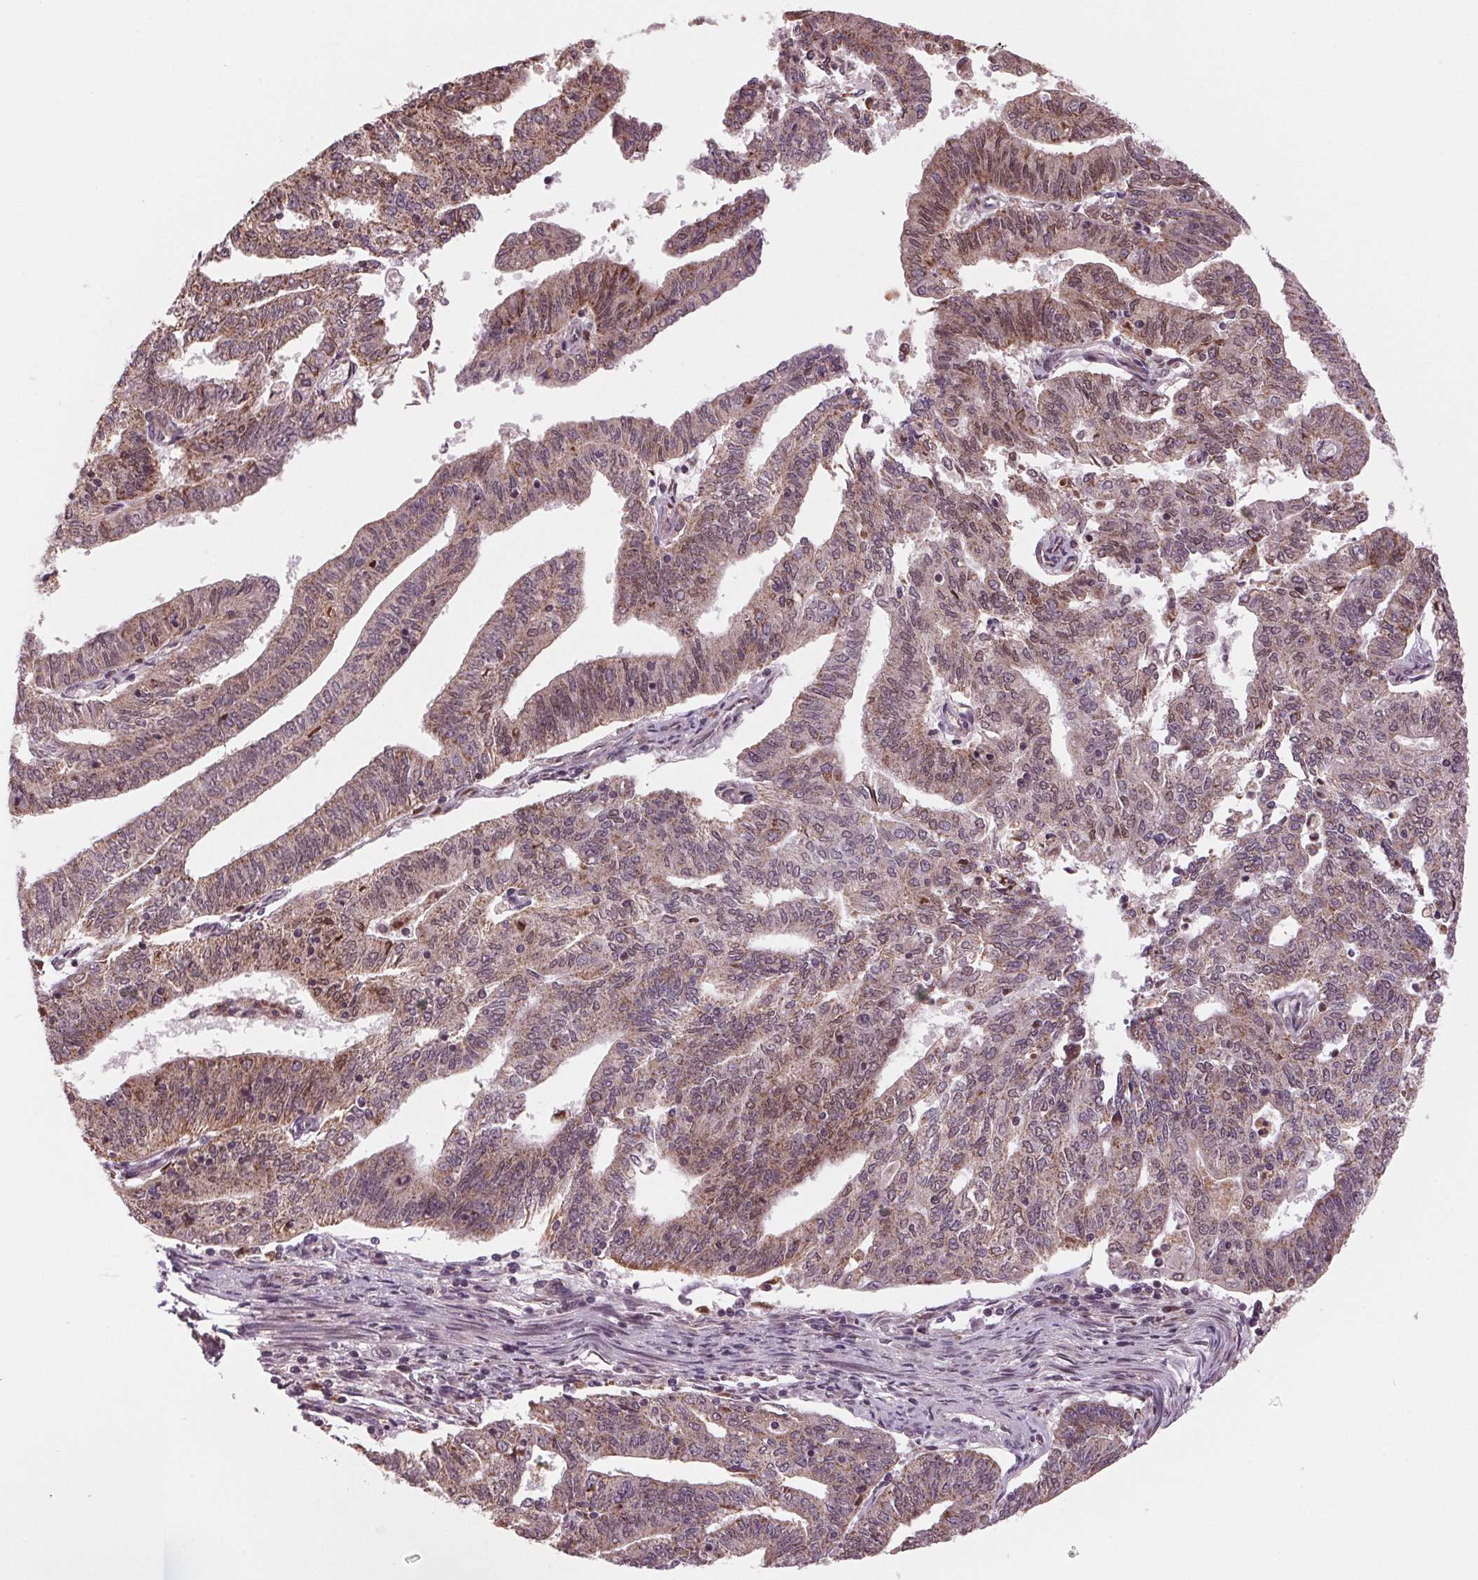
{"staining": {"intensity": "moderate", "quantity": "25%-75%", "location": "cytoplasmic/membranous"}, "tissue": "endometrial cancer", "cell_type": "Tumor cells", "image_type": "cancer", "snomed": [{"axis": "morphology", "description": "Adenocarcinoma, NOS"}, {"axis": "topography", "description": "Endometrium"}], "caption": "There is medium levels of moderate cytoplasmic/membranous staining in tumor cells of adenocarcinoma (endometrial), as demonstrated by immunohistochemical staining (brown color).", "gene": "STAT3", "patient": {"sex": "female", "age": 82}}